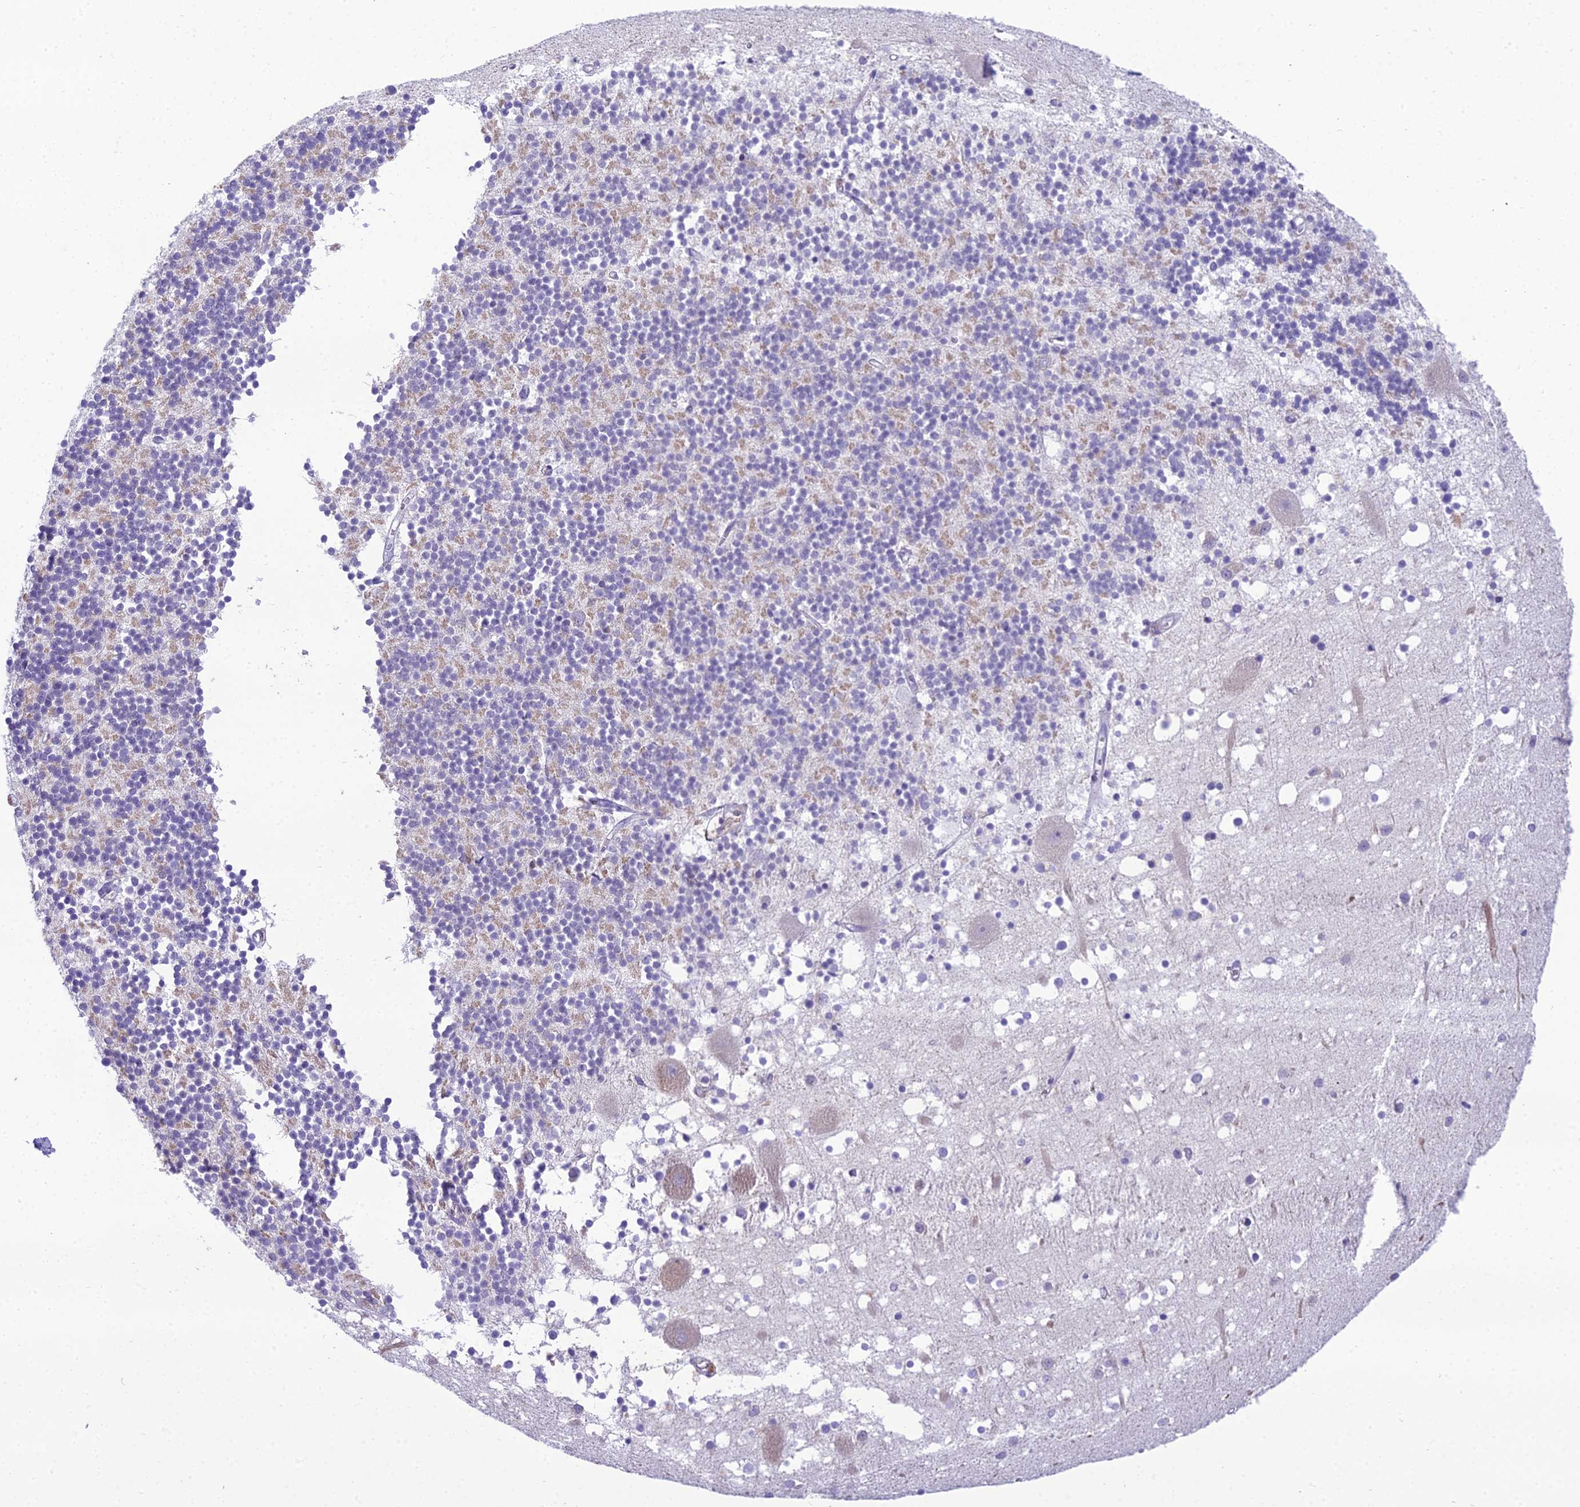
{"staining": {"intensity": "weak", "quantity": "25%-75%", "location": "cytoplasmic/membranous"}, "tissue": "cerebellum", "cell_type": "Cells in granular layer", "image_type": "normal", "snomed": [{"axis": "morphology", "description": "Normal tissue, NOS"}, {"axis": "topography", "description": "Cerebellum"}], "caption": "Immunohistochemistry (IHC) of normal human cerebellum exhibits low levels of weak cytoplasmic/membranous staining in about 25%-75% of cells in granular layer. (DAB (3,3'-diaminobenzidine) IHC, brown staining for protein, blue staining for nuclei).", "gene": "MIIP", "patient": {"sex": "male", "age": 54}}